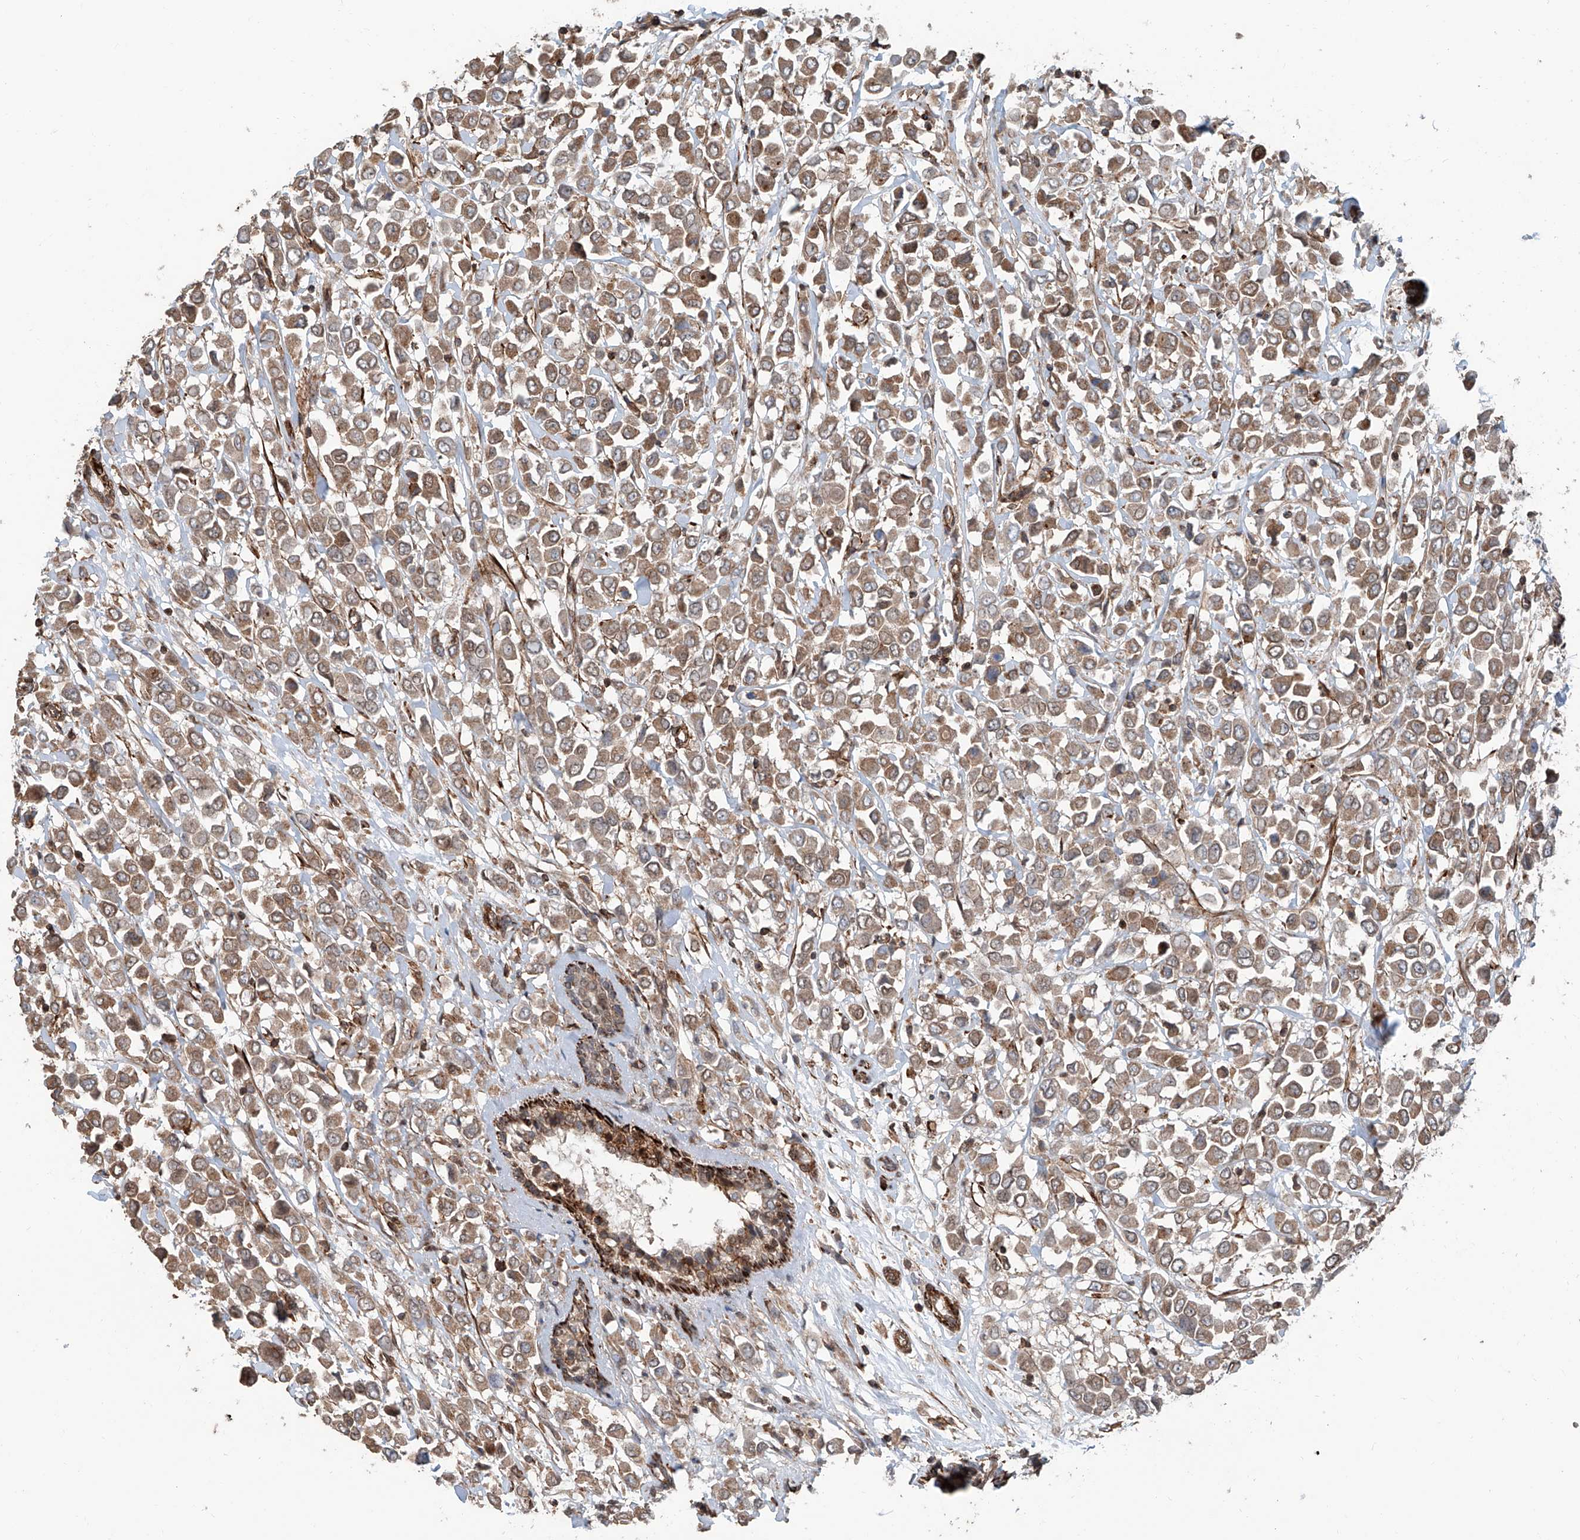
{"staining": {"intensity": "moderate", "quantity": ">75%", "location": "cytoplasmic/membranous"}, "tissue": "breast cancer", "cell_type": "Tumor cells", "image_type": "cancer", "snomed": [{"axis": "morphology", "description": "Duct carcinoma"}, {"axis": "topography", "description": "Breast"}], "caption": "This photomicrograph demonstrates immunohistochemistry staining of breast intraductal carcinoma, with medium moderate cytoplasmic/membranous staining in approximately >75% of tumor cells.", "gene": "SDE2", "patient": {"sex": "female", "age": 61}}